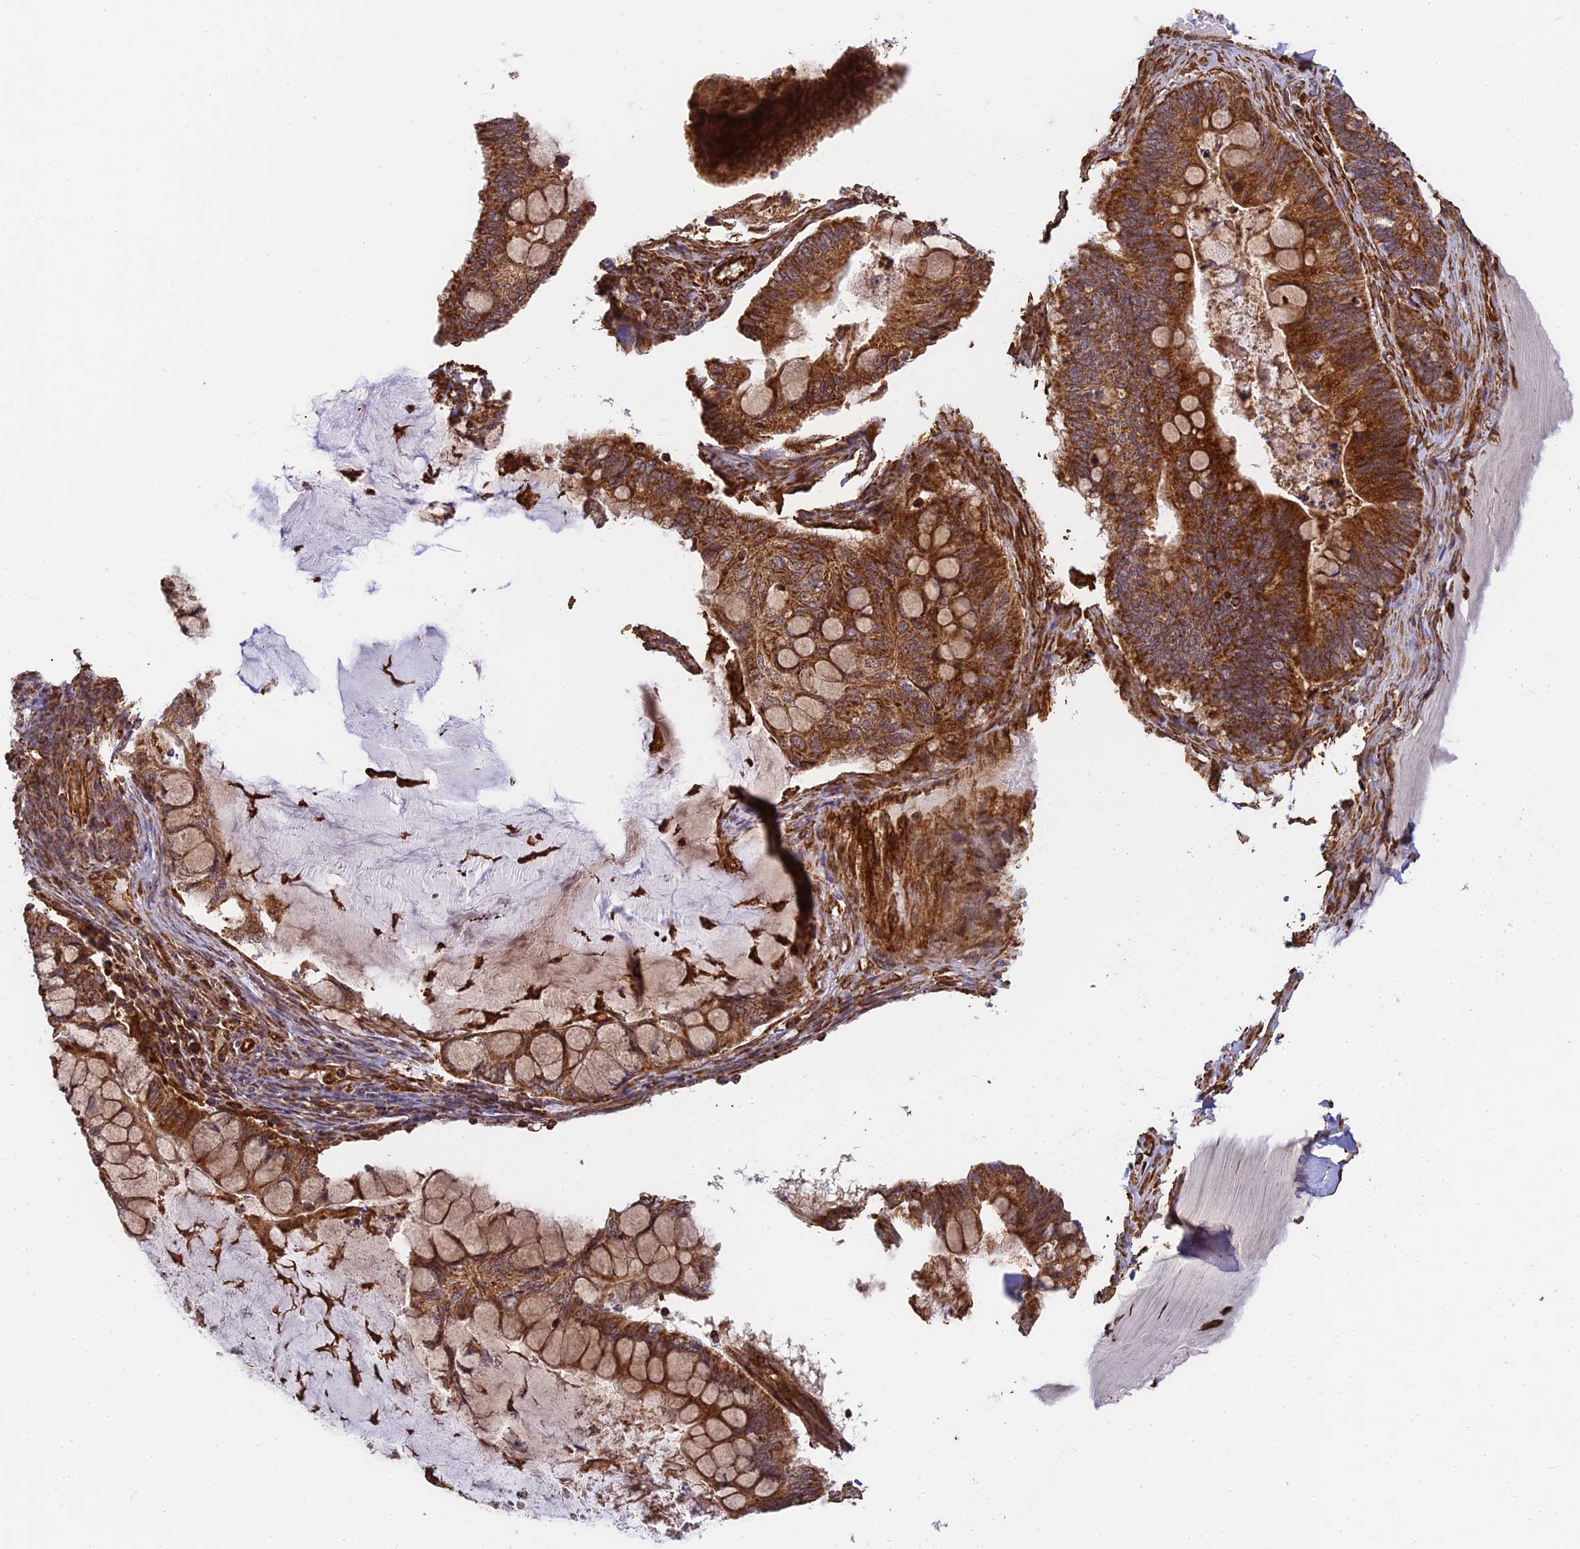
{"staining": {"intensity": "strong", "quantity": ">75%", "location": "cytoplasmic/membranous"}, "tissue": "ovarian cancer", "cell_type": "Tumor cells", "image_type": "cancer", "snomed": [{"axis": "morphology", "description": "Cystadenocarcinoma, mucinous, NOS"}, {"axis": "topography", "description": "Ovary"}], "caption": "This is an image of immunohistochemistry staining of ovarian mucinous cystadenocarcinoma, which shows strong expression in the cytoplasmic/membranous of tumor cells.", "gene": "DSTYK", "patient": {"sex": "female", "age": 61}}